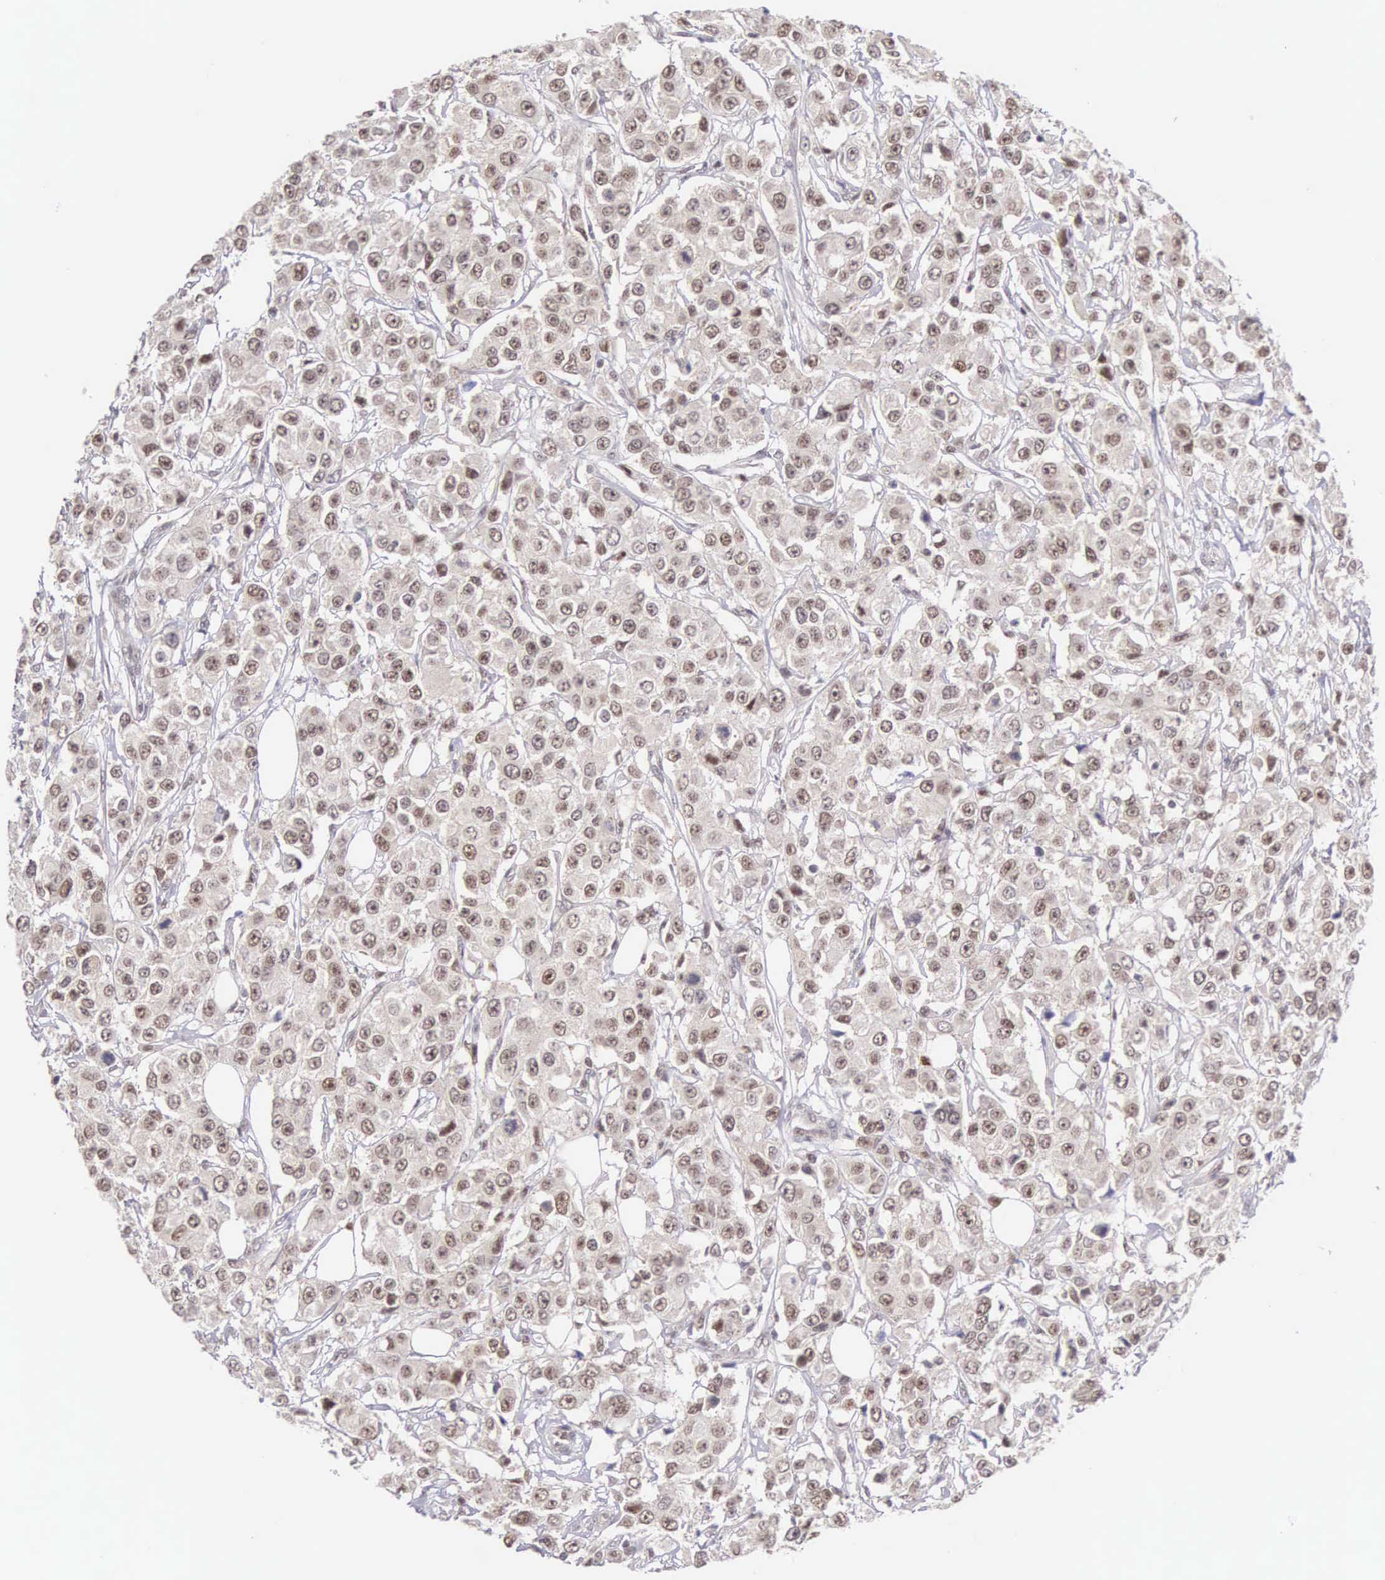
{"staining": {"intensity": "weak", "quantity": "25%-75%", "location": "cytoplasmic/membranous,nuclear"}, "tissue": "breast cancer", "cell_type": "Tumor cells", "image_type": "cancer", "snomed": [{"axis": "morphology", "description": "Duct carcinoma"}, {"axis": "topography", "description": "Breast"}], "caption": "Protein expression analysis of human breast cancer (invasive ductal carcinoma) reveals weak cytoplasmic/membranous and nuclear expression in approximately 25%-75% of tumor cells.", "gene": "GRK3", "patient": {"sex": "female", "age": 58}}